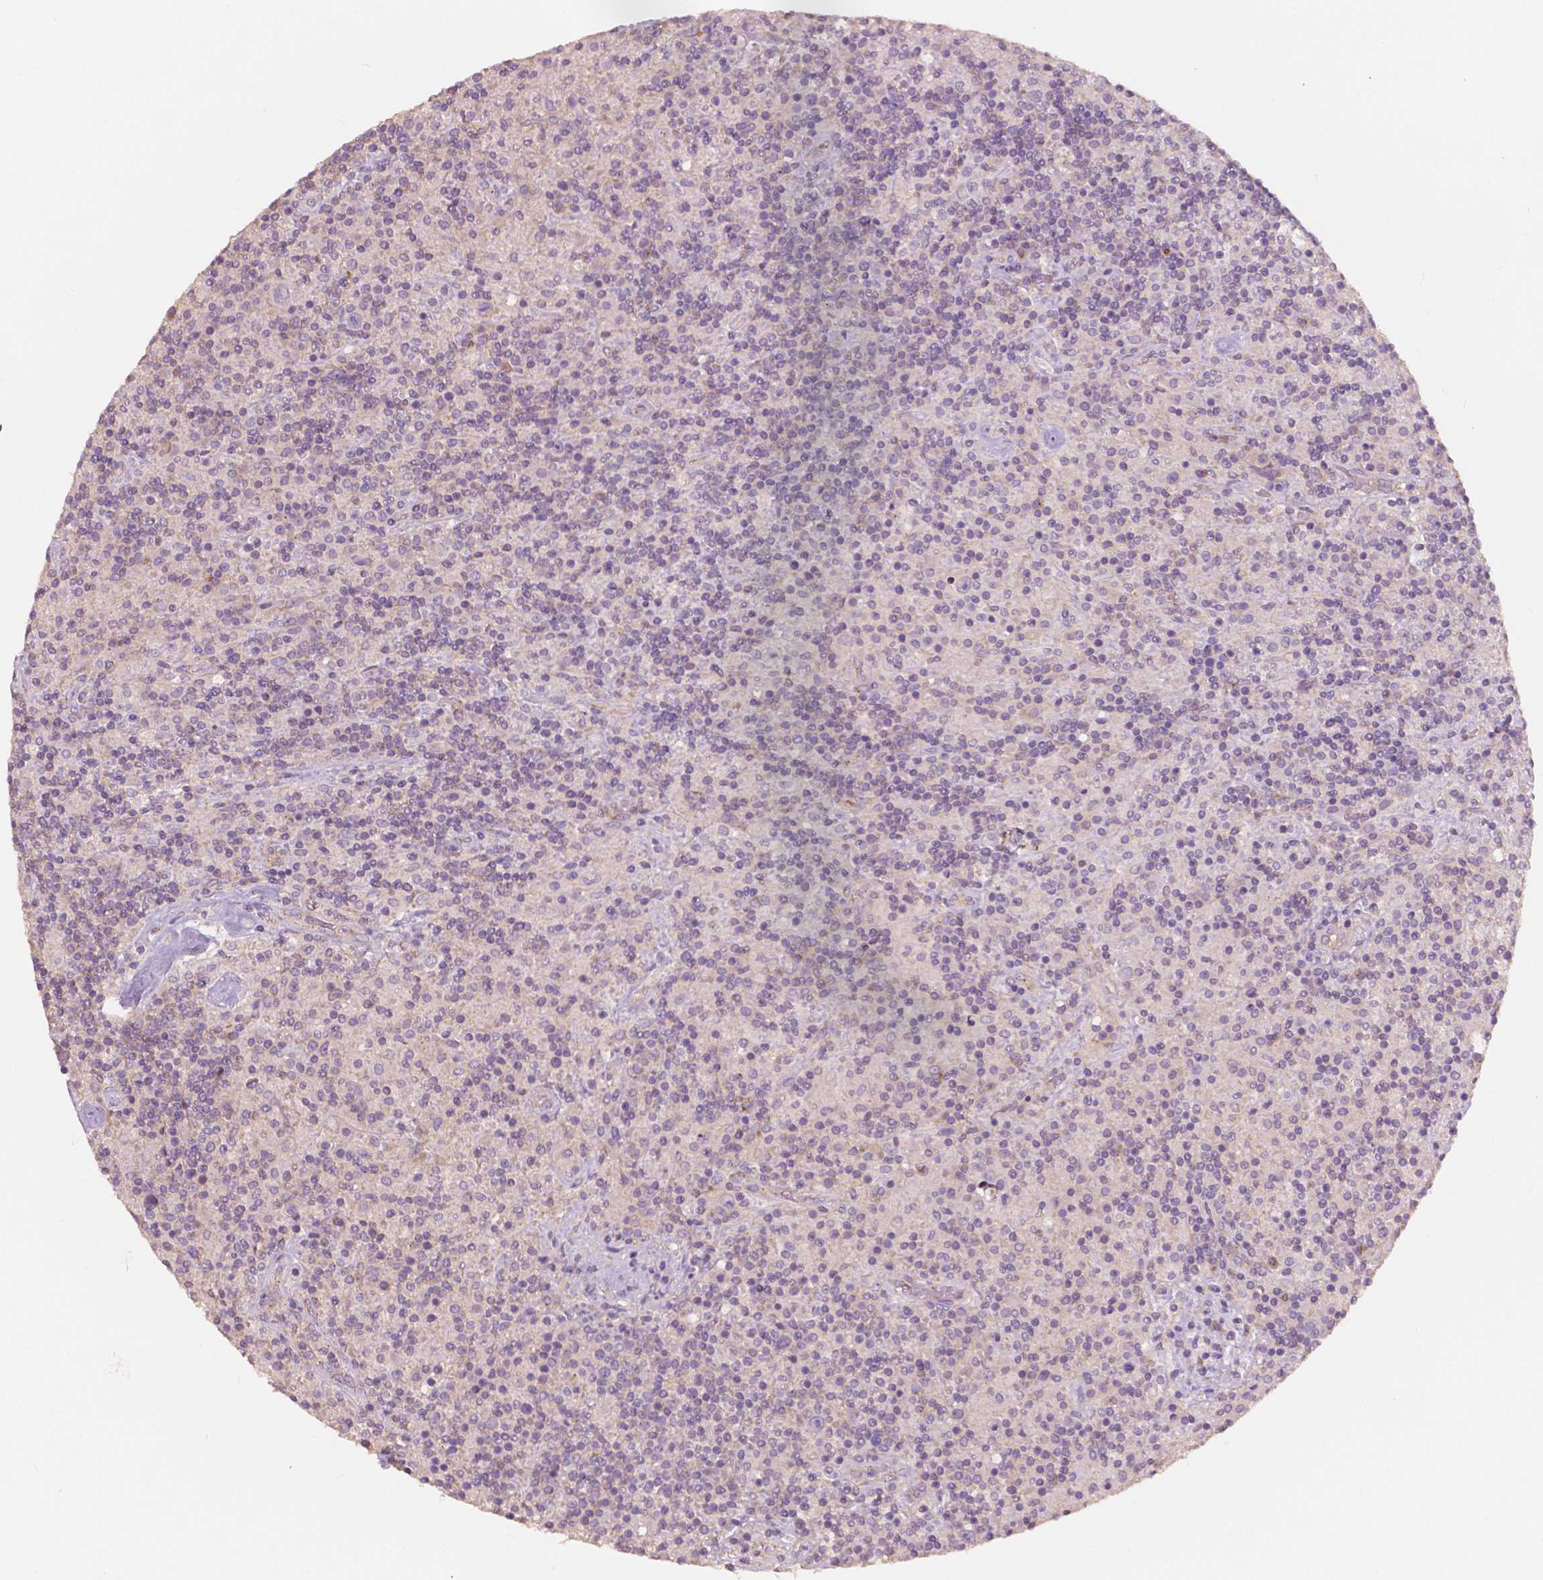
{"staining": {"intensity": "weak", "quantity": "<25%", "location": "cytoplasmic/membranous"}, "tissue": "lymphoma", "cell_type": "Tumor cells", "image_type": "cancer", "snomed": [{"axis": "morphology", "description": "Hodgkin's disease, NOS"}, {"axis": "topography", "description": "Lymph node"}], "caption": "Micrograph shows no significant protein positivity in tumor cells of Hodgkin's disease.", "gene": "CHPT1", "patient": {"sex": "male", "age": 70}}